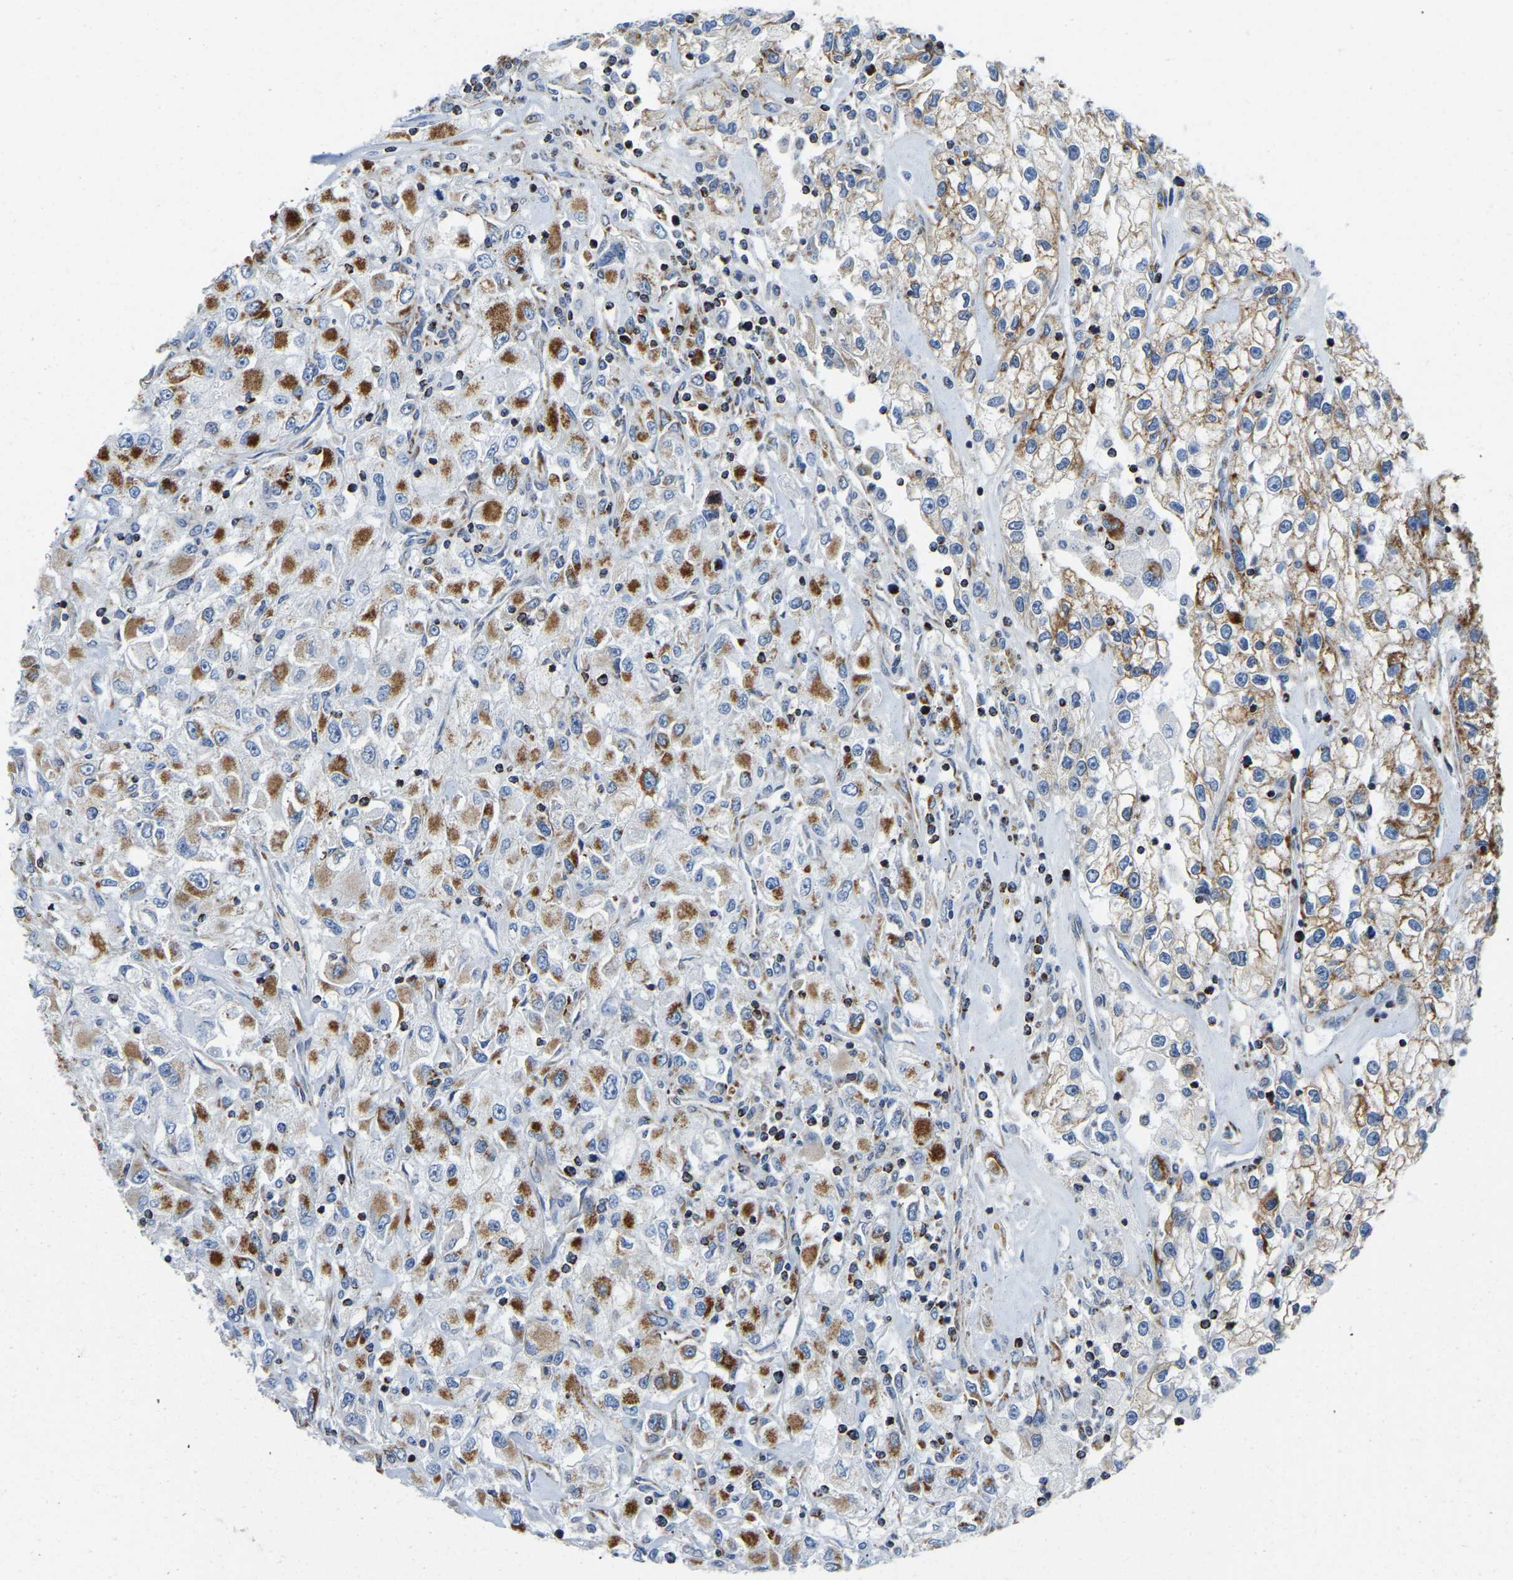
{"staining": {"intensity": "strong", "quantity": "25%-75%", "location": "cytoplasmic/membranous"}, "tissue": "renal cancer", "cell_type": "Tumor cells", "image_type": "cancer", "snomed": [{"axis": "morphology", "description": "Adenocarcinoma, NOS"}, {"axis": "topography", "description": "Kidney"}], "caption": "Brown immunohistochemical staining in human renal cancer (adenocarcinoma) demonstrates strong cytoplasmic/membranous staining in about 25%-75% of tumor cells. Using DAB (brown) and hematoxylin (blue) stains, captured at high magnification using brightfield microscopy.", "gene": "SFXN1", "patient": {"sex": "female", "age": 52}}